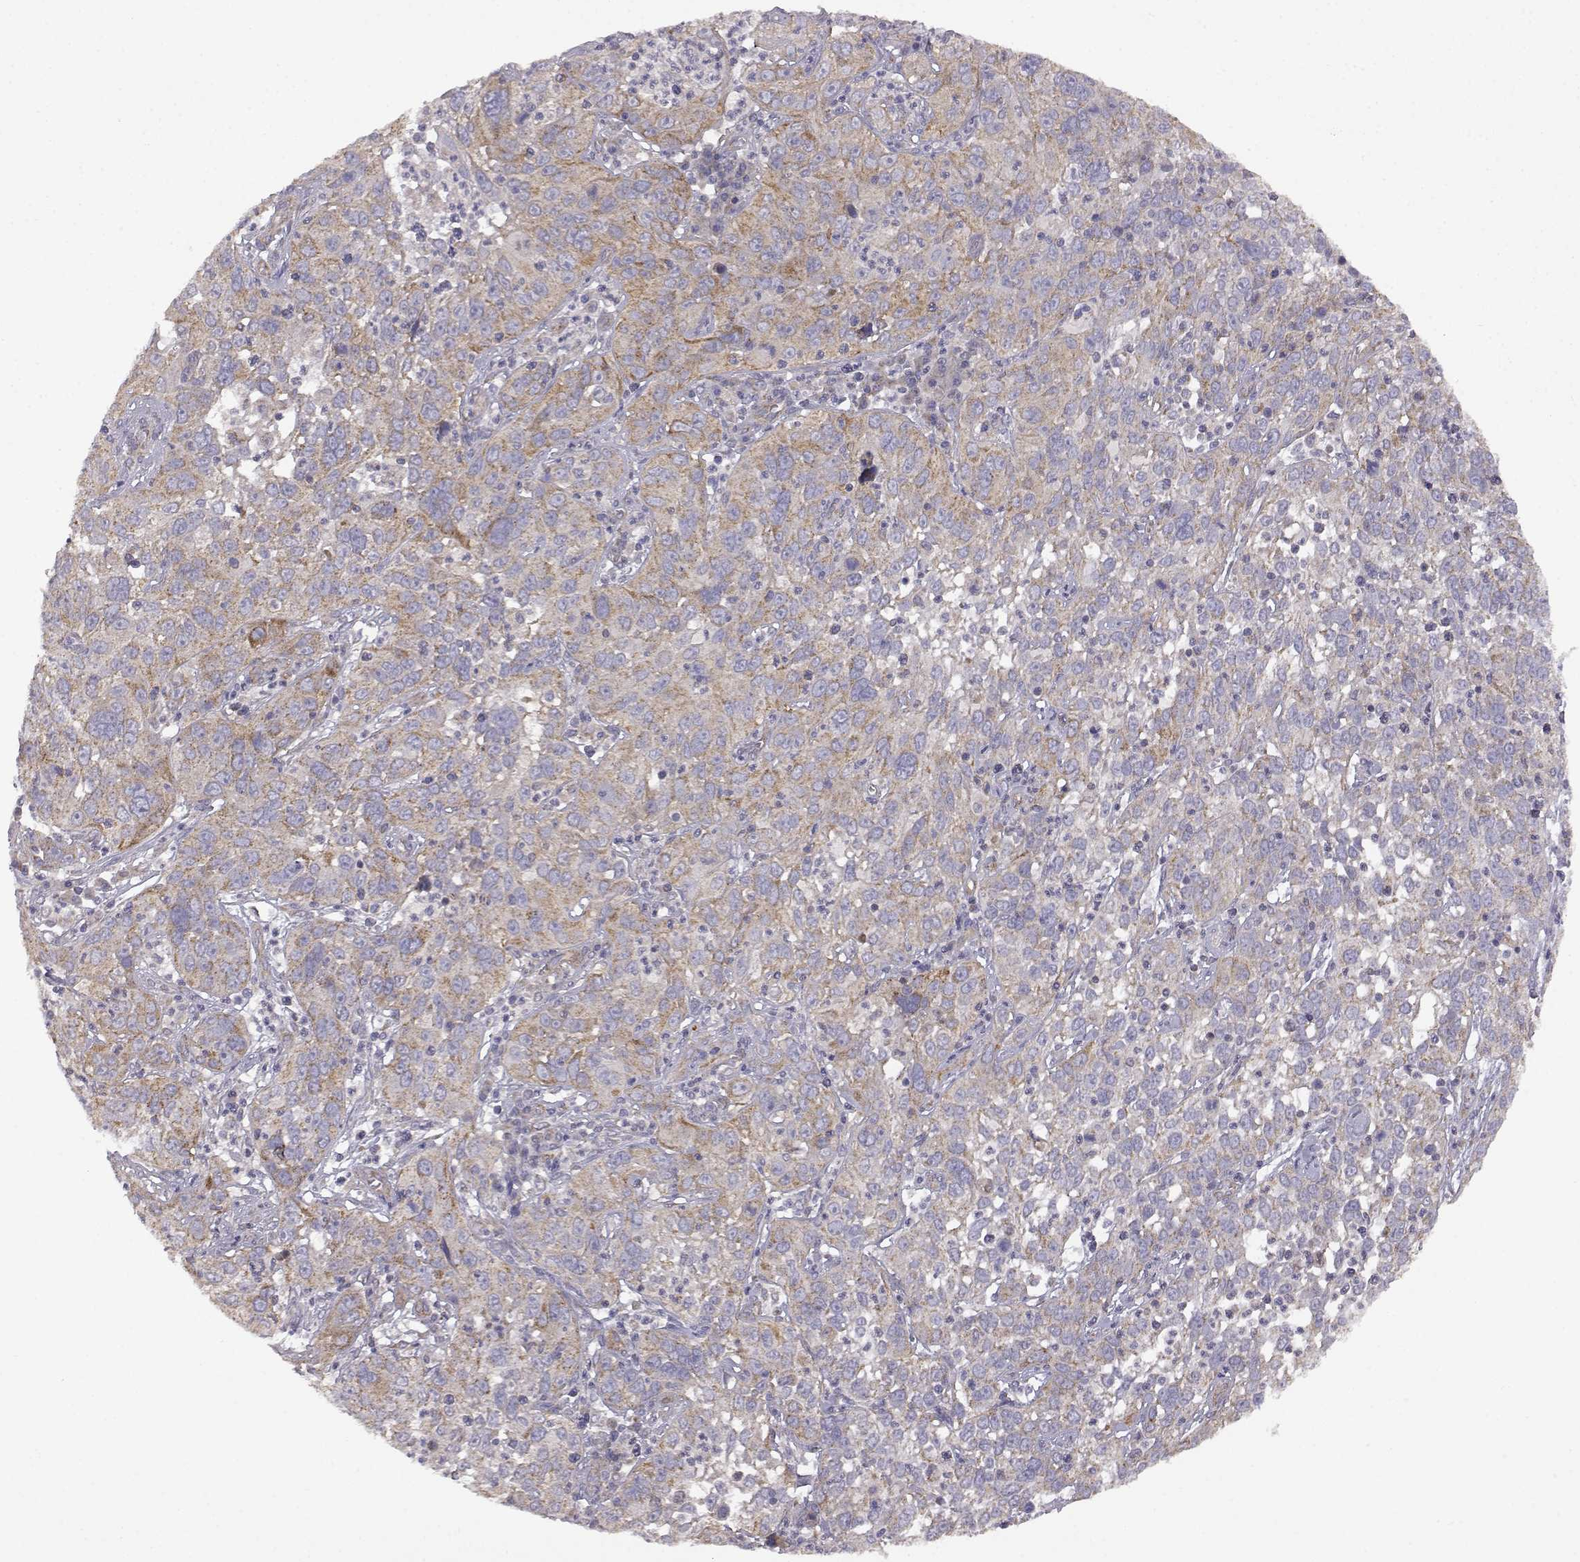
{"staining": {"intensity": "weak", "quantity": "25%-75%", "location": "cytoplasmic/membranous"}, "tissue": "cervical cancer", "cell_type": "Tumor cells", "image_type": "cancer", "snomed": [{"axis": "morphology", "description": "Squamous cell carcinoma, NOS"}, {"axis": "topography", "description": "Cervix"}], "caption": "The image exhibits a brown stain indicating the presence of a protein in the cytoplasmic/membranous of tumor cells in squamous cell carcinoma (cervical).", "gene": "DDC", "patient": {"sex": "female", "age": 32}}